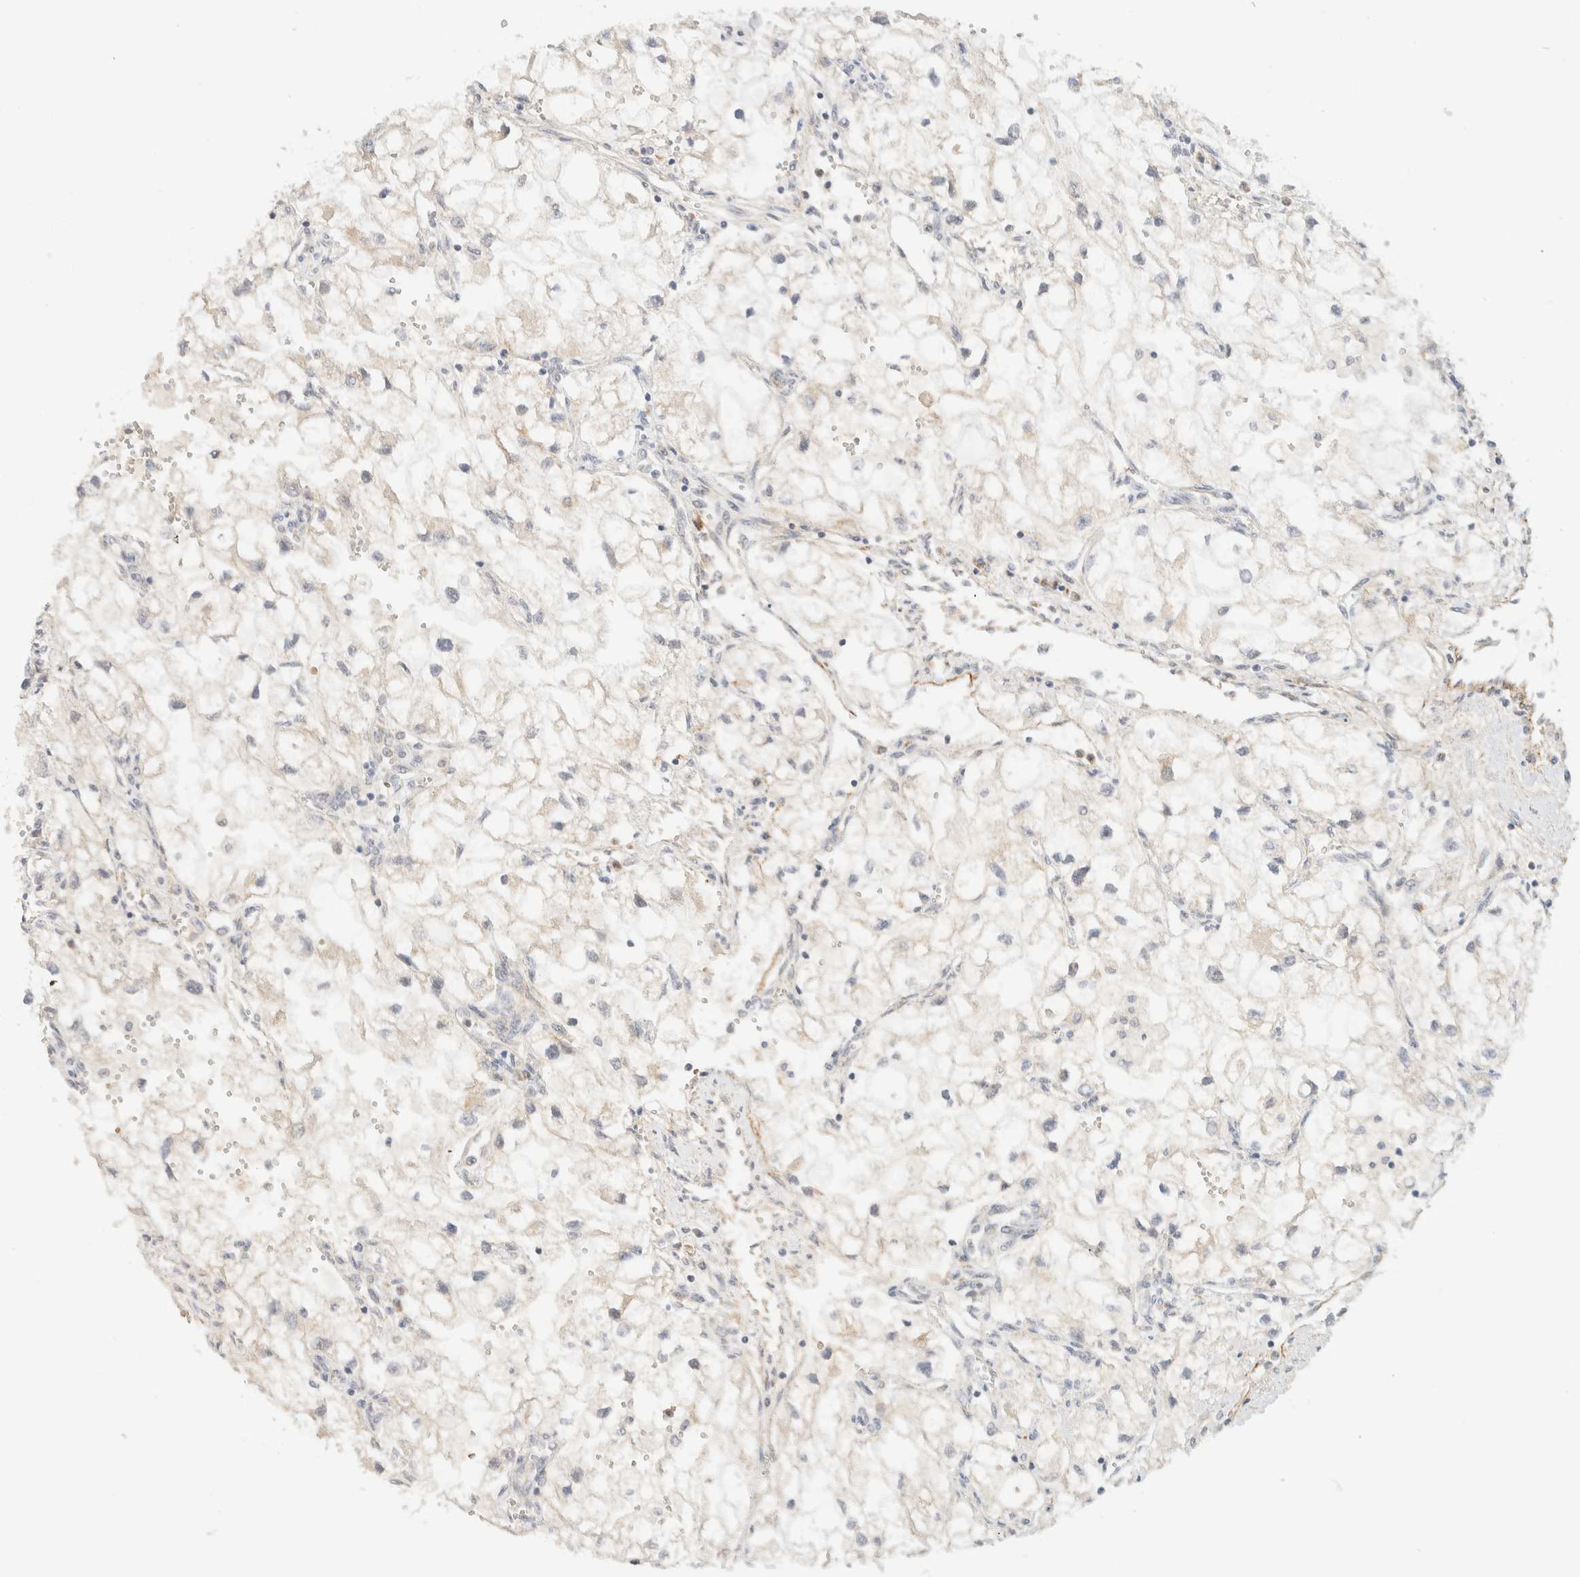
{"staining": {"intensity": "negative", "quantity": "none", "location": "none"}, "tissue": "renal cancer", "cell_type": "Tumor cells", "image_type": "cancer", "snomed": [{"axis": "morphology", "description": "Adenocarcinoma, NOS"}, {"axis": "topography", "description": "Kidney"}], "caption": "Immunohistochemistry of renal cancer (adenocarcinoma) shows no expression in tumor cells.", "gene": "TNK1", "patient": {"sex": "female", "age": 70}}